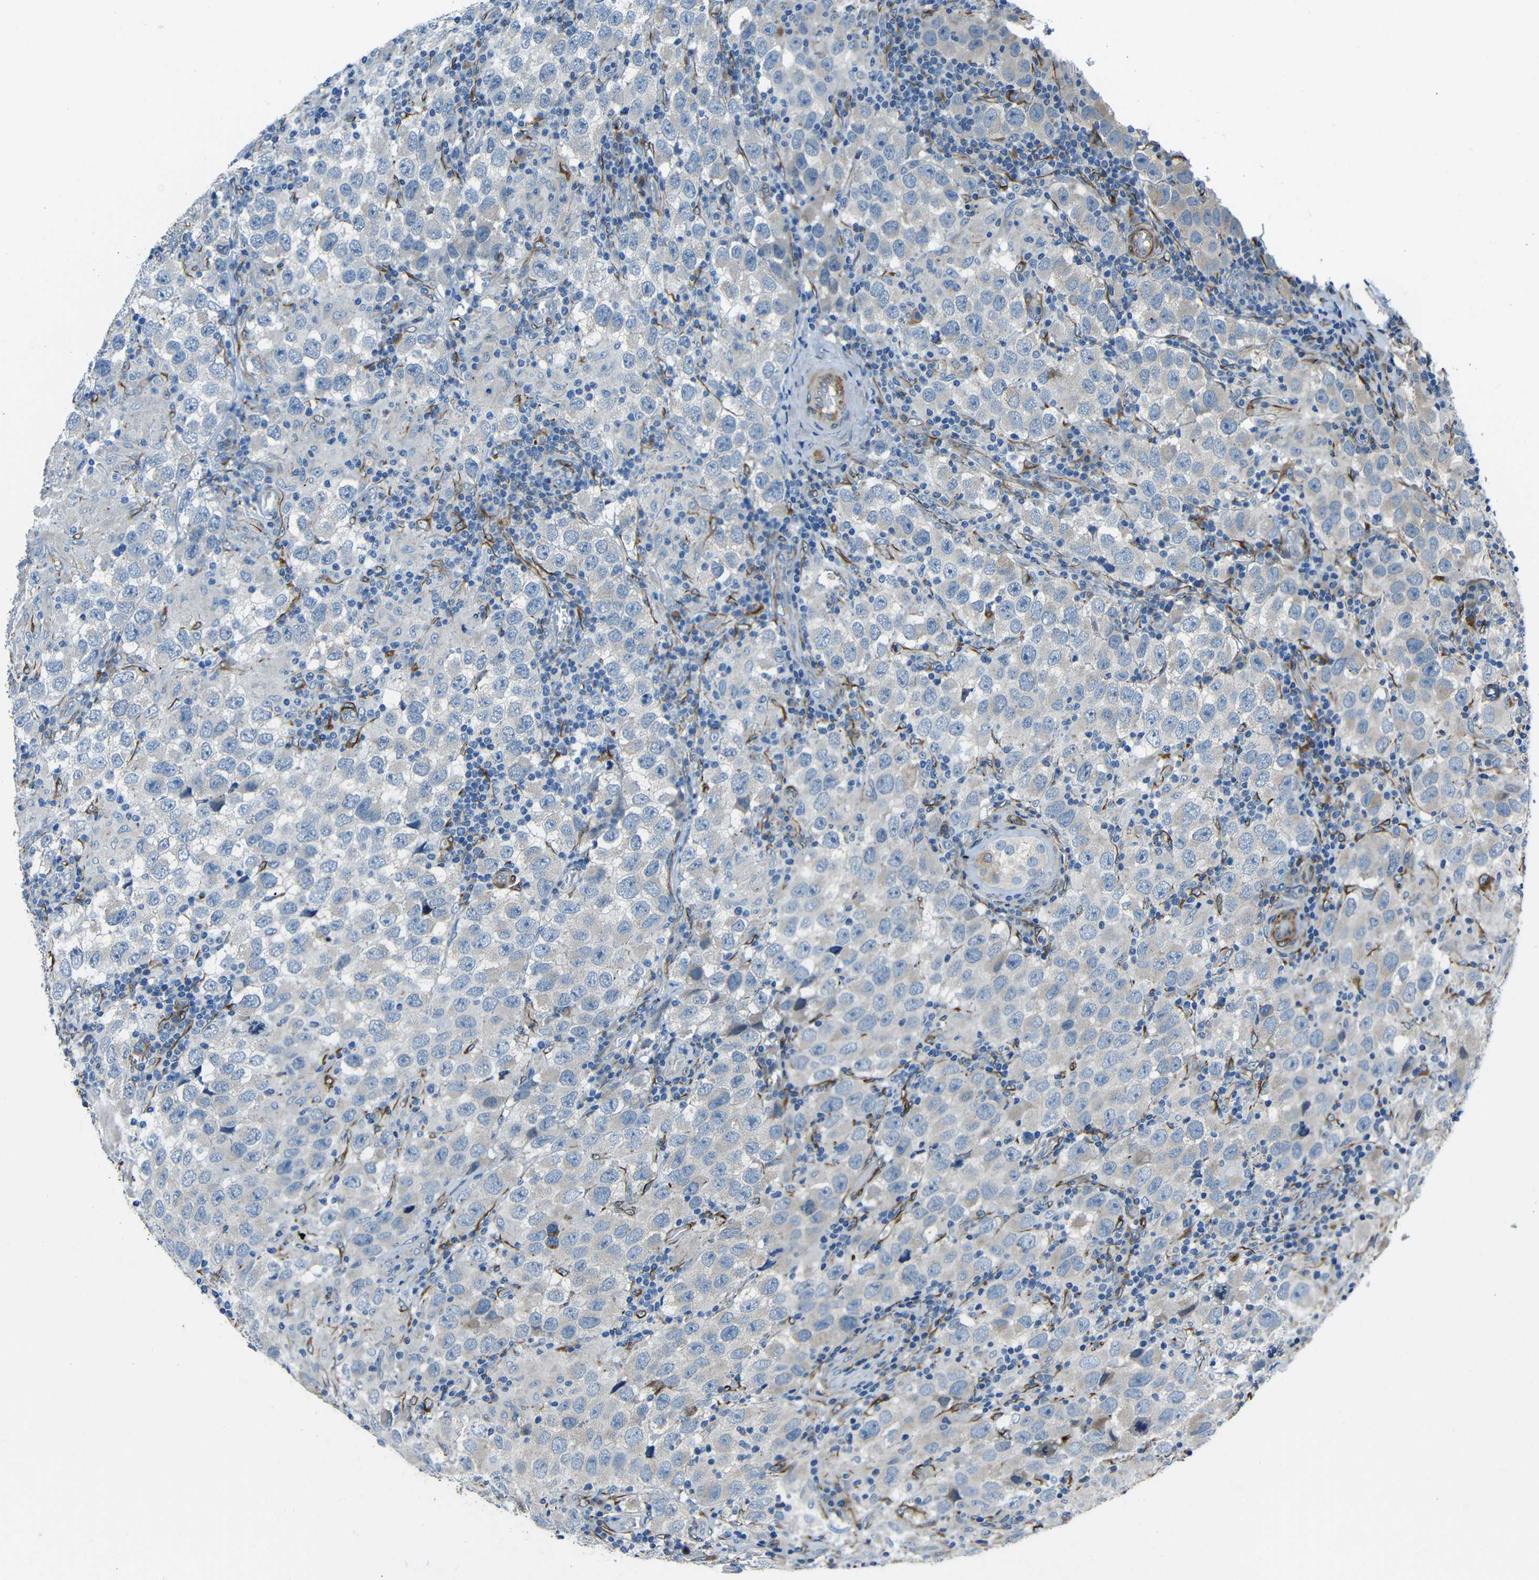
{"staining": {"intensity": "negative", "quantity": "none", "location": "none"}, "tissue": "testis cancer", "cell_type": "Tumor cells", "image_type": "cancer", "snomed": [{"axis": "morphology", "description": "Carcinoma, Embryonal, NOS"}, {"axis": "topography", "description": "Testis"}], "caption": "This is an immunohistochemistry (IHC) image of embryonal carcinoma (testis). There is no positivity in tumor cells.", "gene": "DCLK1", "patient": {"sex": "male", "age": 21}}